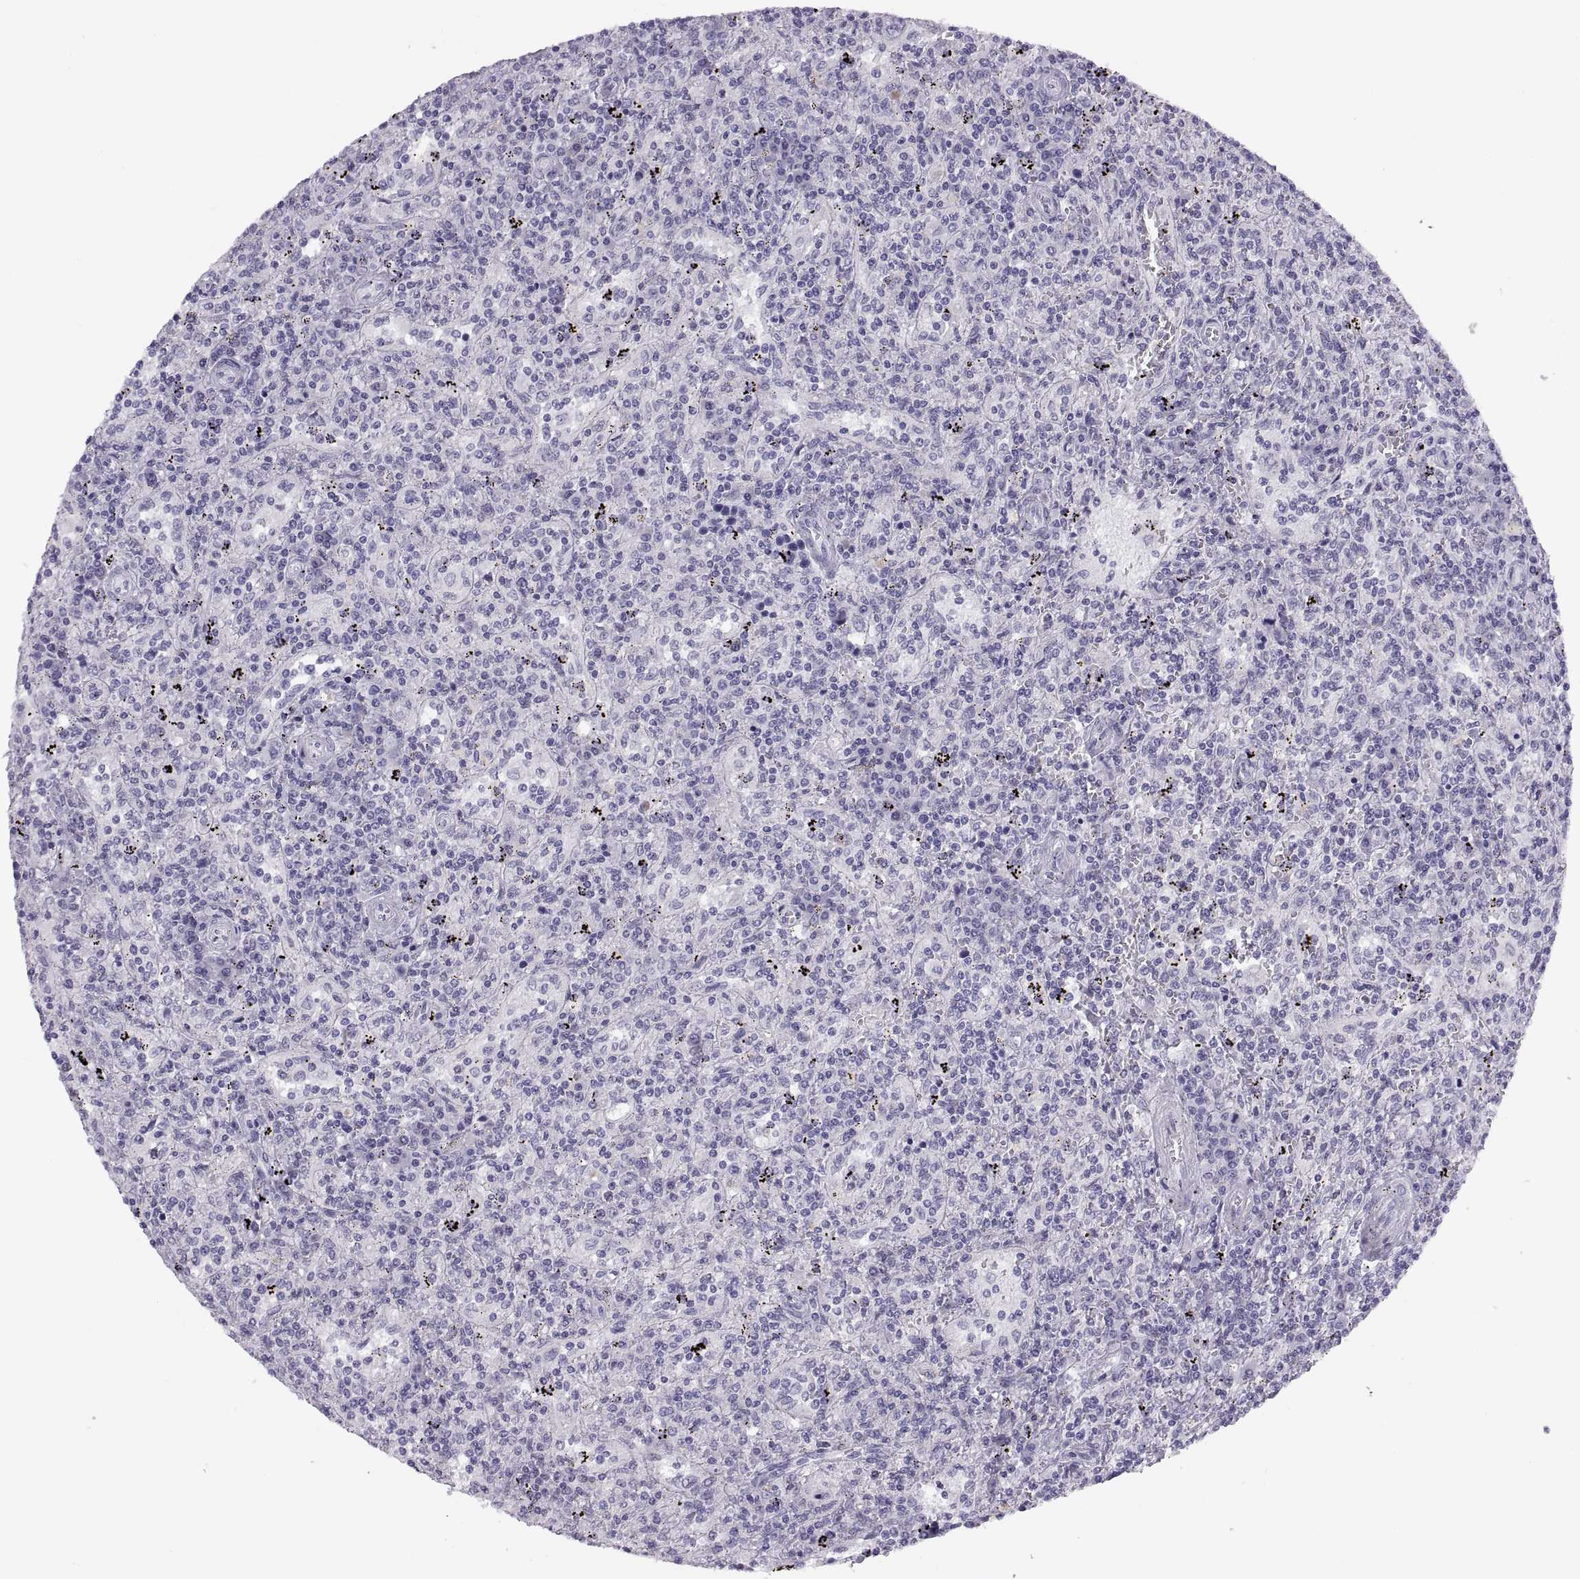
{"staining": {"intensity": "negative", "quantity": "none", "location": "none"}, "tissue": "lymphoma", "cell_type": "Tumor cells", "image_type": "cancer", "snomed": [{"axis": "morphology", "description": "Malignant lymphoma, non-Hodgkin's type, Low grade"}, {"axis": "topography", "description": "Spleen"}], "caption": "A photomicrograph of human malignant lymphoma, non-Hodgkin's type (low-grade) is negative for staining in tumor cells.", "gene": "C3orf22", "patient": {"sex": "male", "age": 62}}